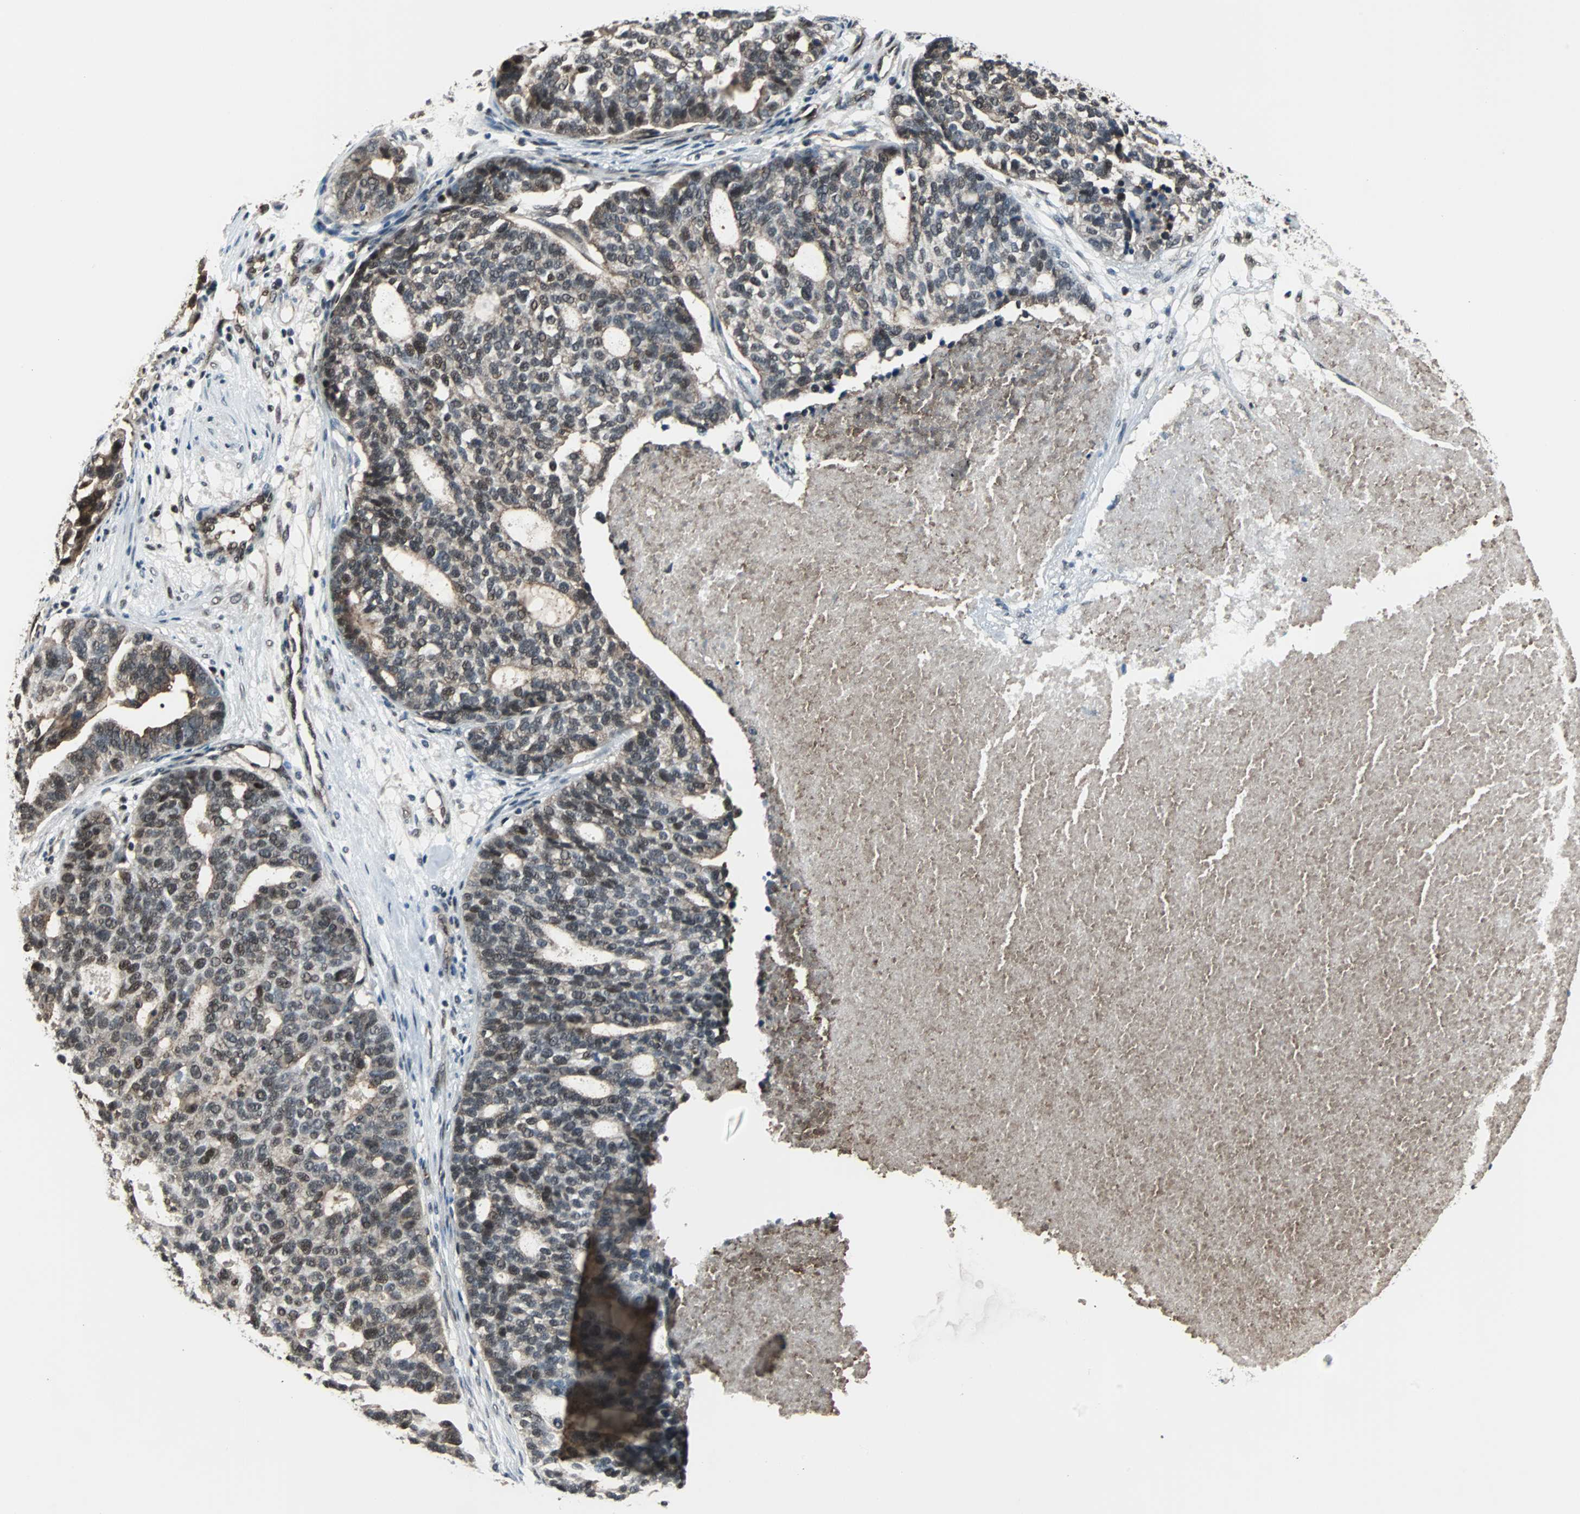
{"staining": {"intensity": "weak", "quantity": ">75%", "location": "cytoplasmic/membranous,nuclear"}, "tissue": "ovarian cancer", "cell_type": "Tumor cells", "image_type": "cancer", "snomed": [{"axis": "morphology", "description": "Cystadenocarcinoma, serous, NOS"}, {"axis": "topography", "description": "Ovary"}], "caption": "DAB immunohistochemical staining of ovarian cancer displays weak cytoplasmic/membranous and nuclear protein expression in approximately >75% of tumor cells.", "gene": "VCP", "patient": {"sex": "female", "age": 59}}